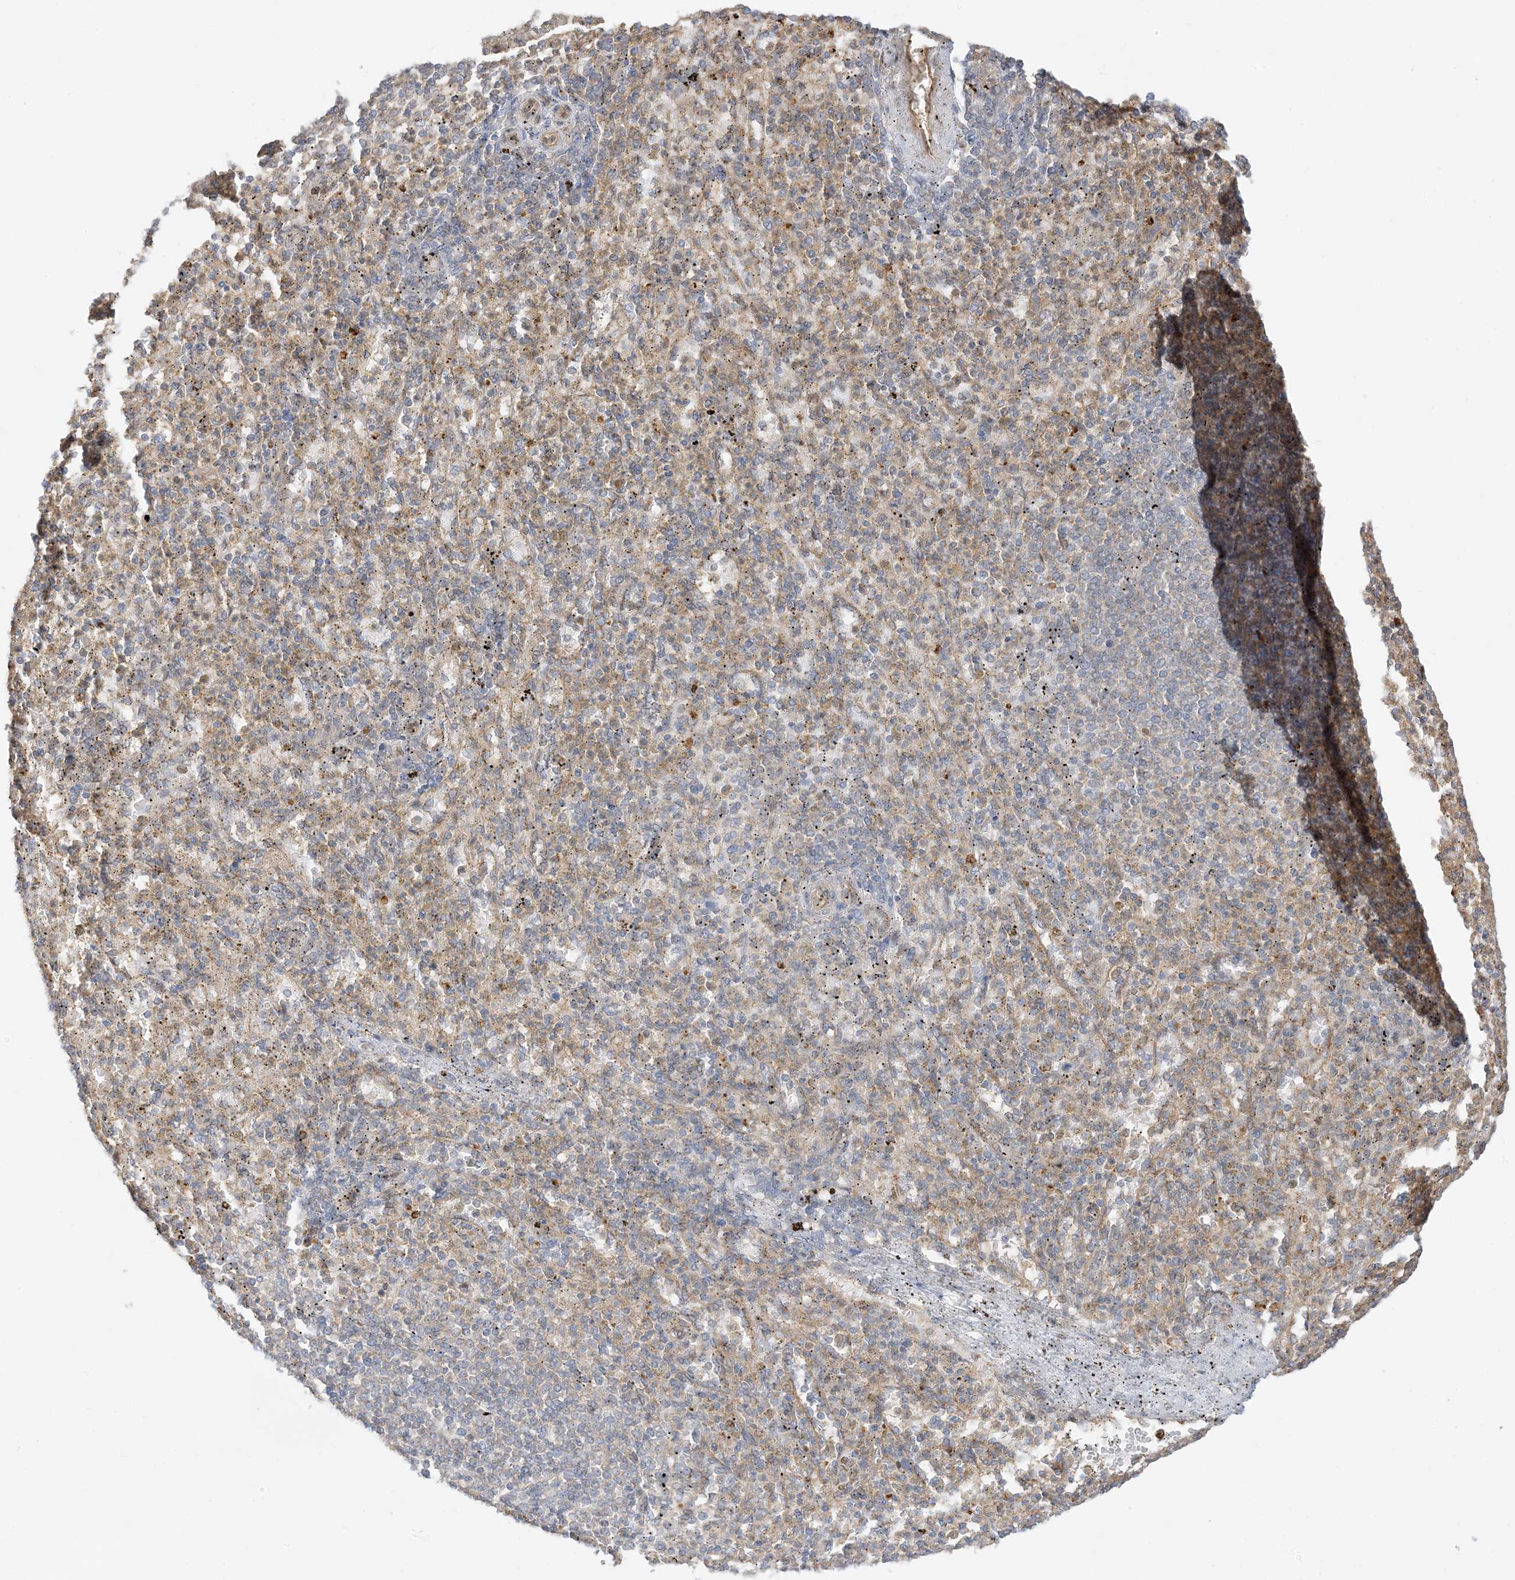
{"staining": {"intensity": "weak", "quantity": "25%-75%", "location": "cytoplasmic/membranous"}, "tissue": "spleen", "cell_type": "Cells in red pulp", "image_type": "normal", "snomed": [{"axis": "morphology", "description": "Normal tissue, NOS"}, {"axis": "topography", "description": "Spleen"}], "caption": "Protein analysis of benign spleen demonstrates weak cytoplasmic/membranous positivity in about 25%-75% of cells in red pulp. (IHC, brightfield microscopy, high magnification).", "gene": "UBAP2L", "patient": {"sex": "female", "age": 74}}